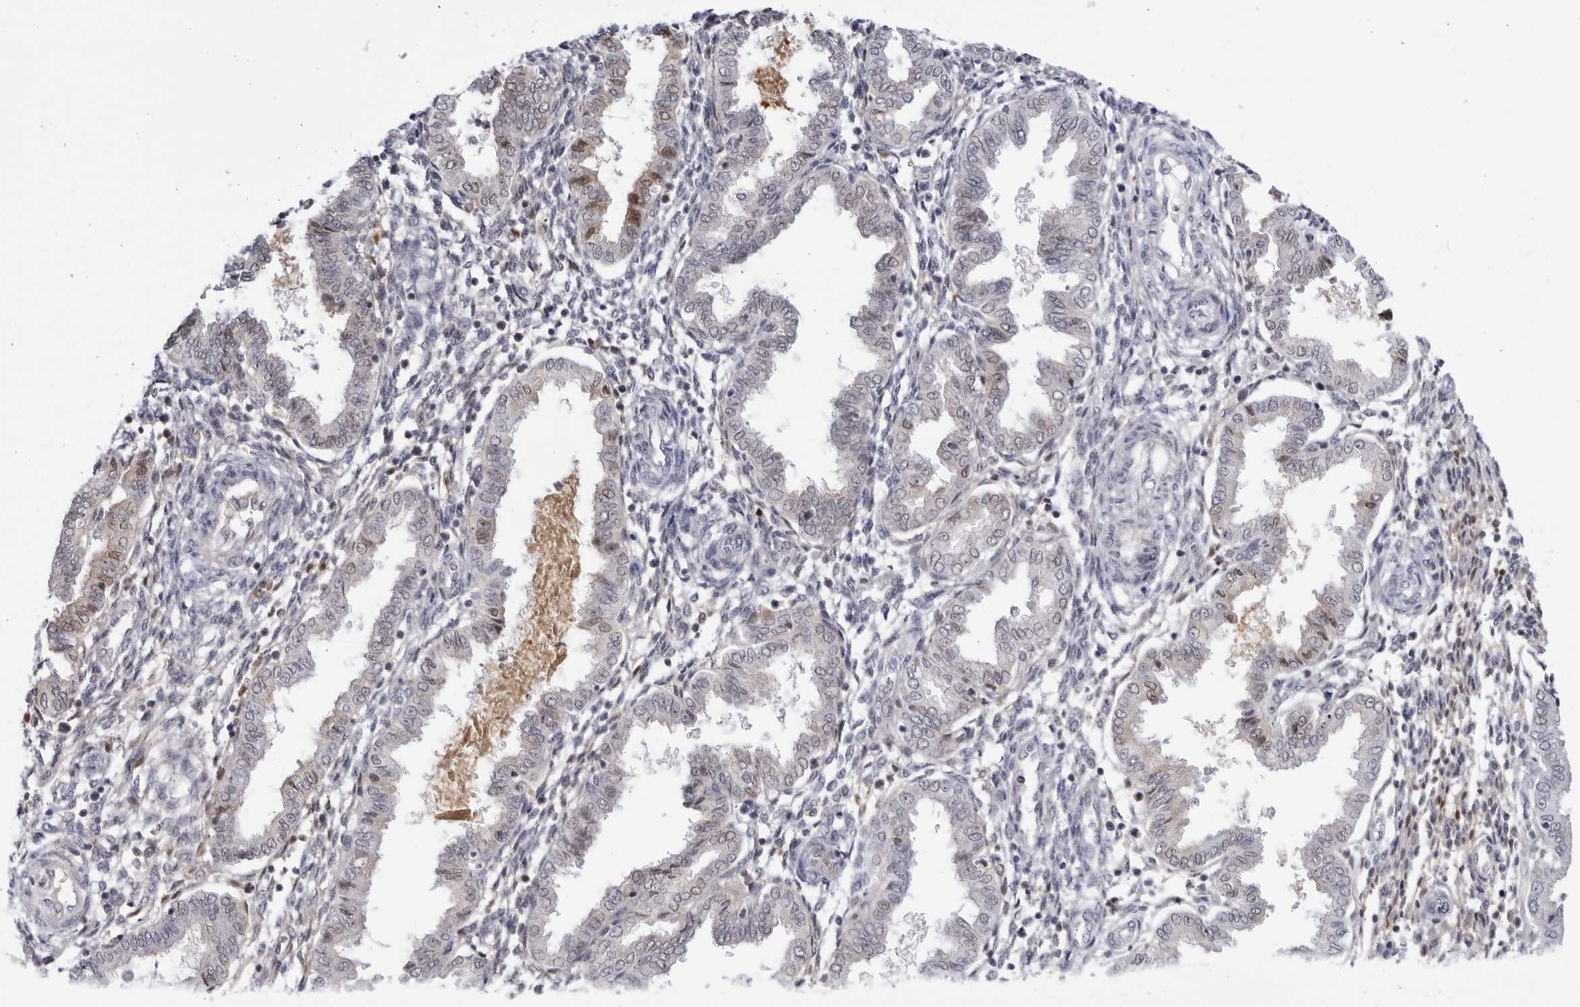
{"staining": {"intensity": "moderate", "quantity": "25%-75%", "location": "cytoplasmic/membranous"}, "tissue": "endometrium", "cell_type": "Cells in endometrial stroma", "image_type": "normal", "snomed": [{"axis": "morphology", "description": "Normal tissue, NOS"}, {"axis": "topography", "description": "Endometrium"}], "caption": "Brown immunohistochemical staining in benign human endometrium exhibits moderate cytoplasmic/membranous staining in approximately 25%-75% of cells in endometrial stroma.", "gene": "CNBD1", "patient": {"sex": "female", "age": 33}}